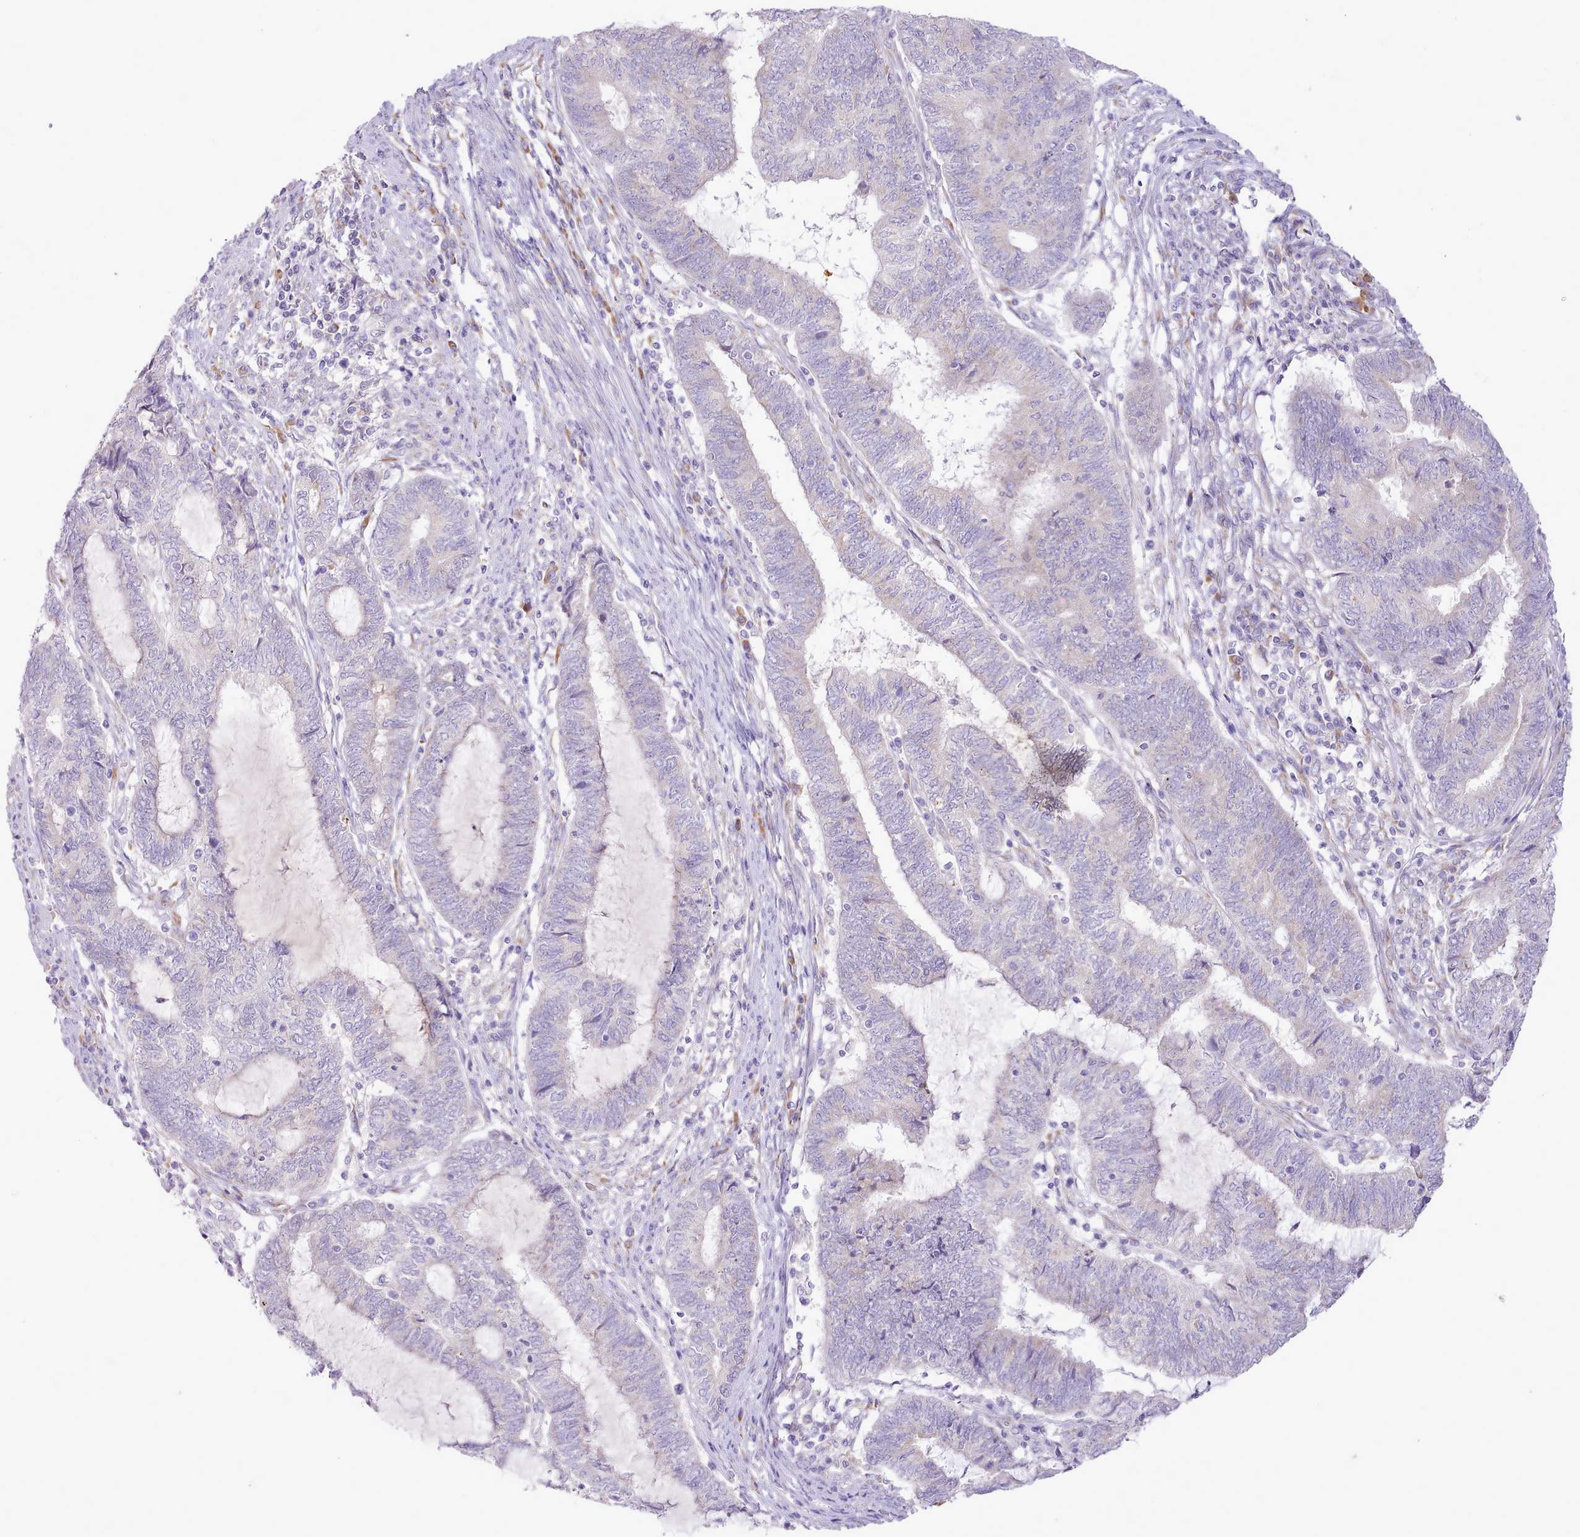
{"staining": {"intensity": "negative", "quantity": "none", "location": "none"}, "tissue": "endometrial cancer", "cell_type": "Tumor cells", "image_type": "cancer", "snomed": [{"axis": "morphology", "description": "Adenocarcinoma, NOS"}, {"axis": "topography", "description": "Uterus"}, {"axis": "topography", "description": "Endometrium"}], "caption": "The IHC image has no significant expression in tumor cells of endometrial cancer tissue. (Stains: DAB (3,3'-diaminobenzidine) immunohistochemistry (IHC) with hematoxylin counter stain, Microscopy: brightfield microscopy at high magnification).", "gene": "CCL1", "patient": {"sex": "female", "age": 70}}